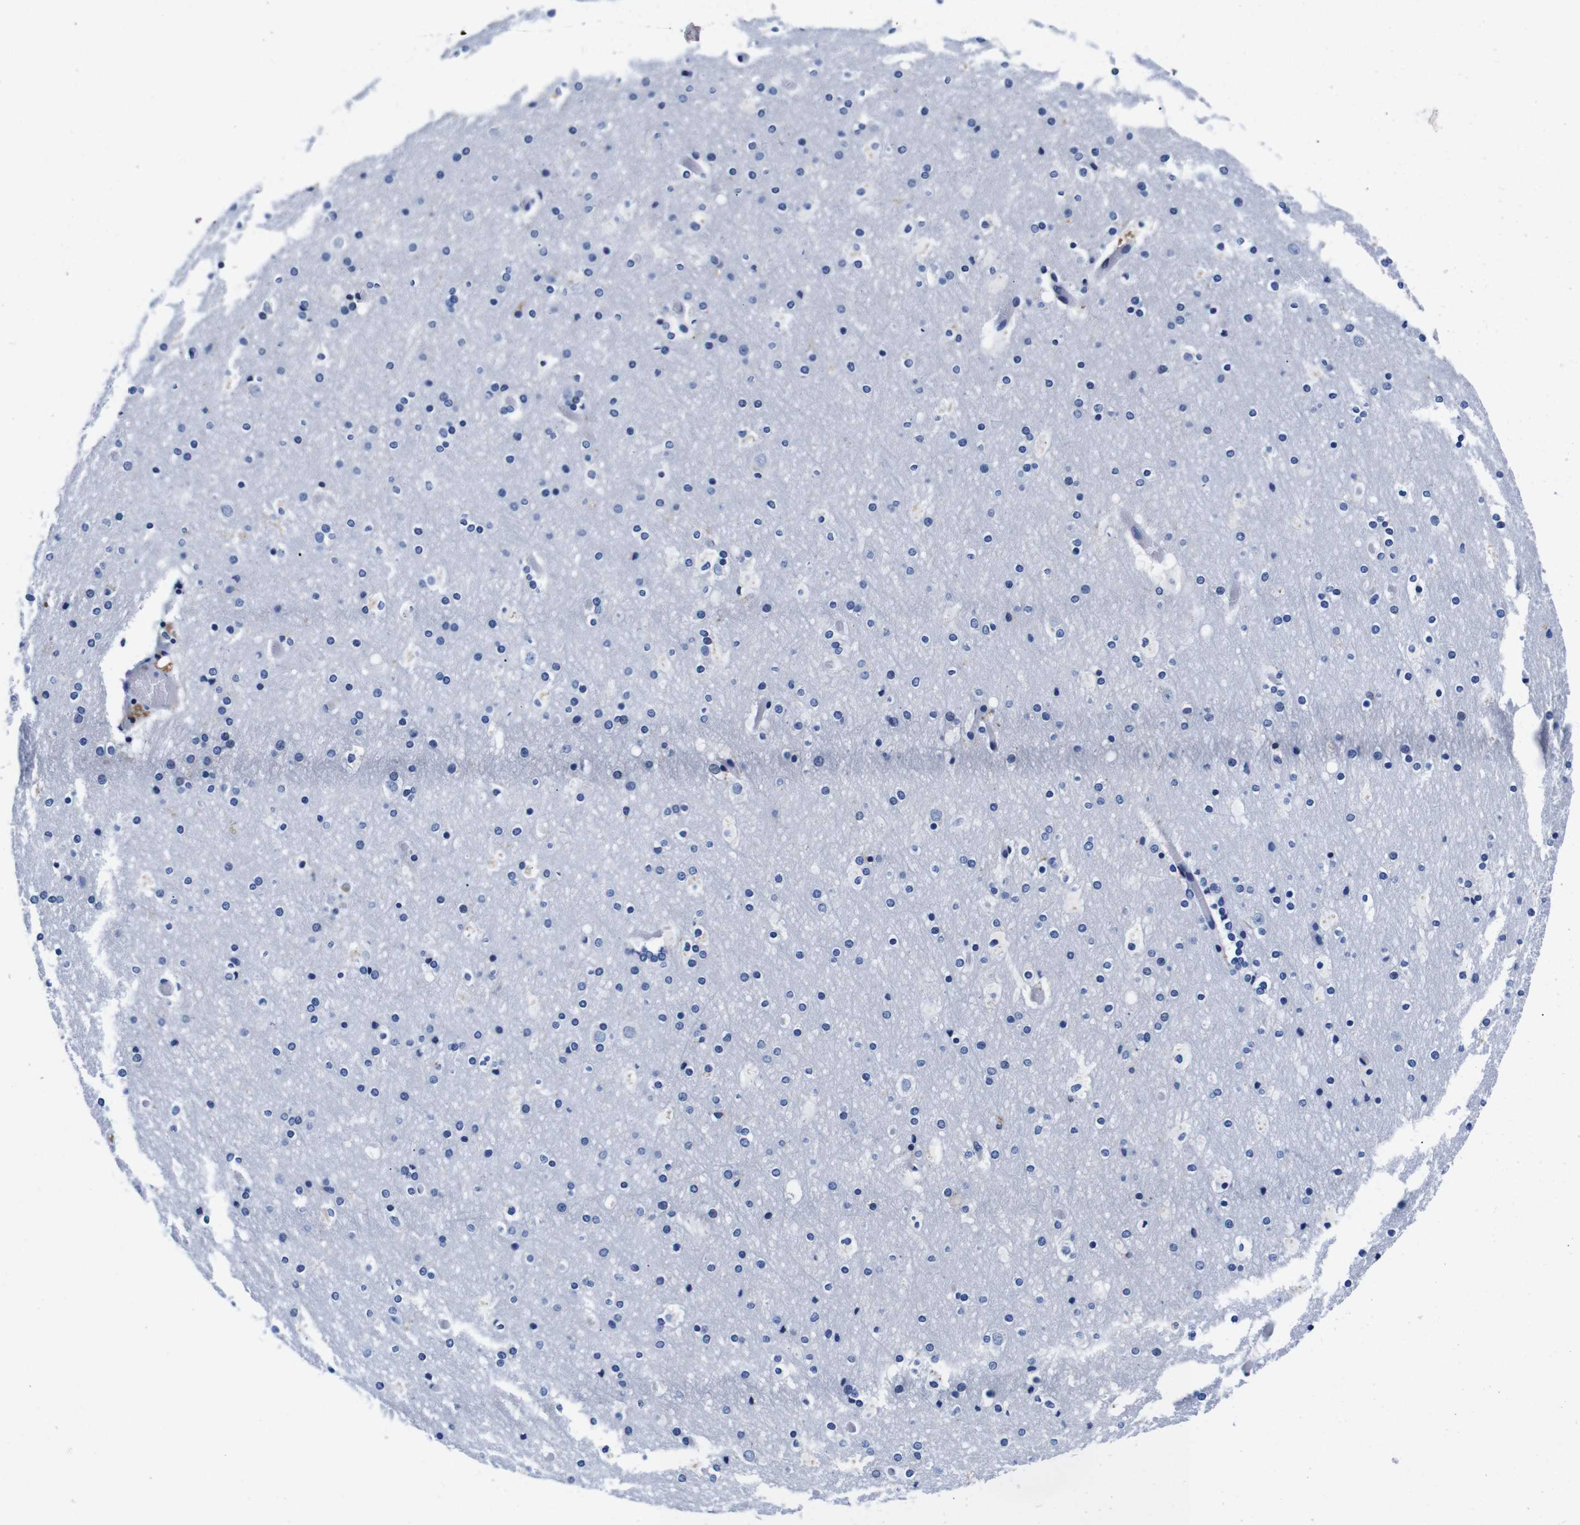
{"staining": {"intensity": "negative", "quantity": "none", "location": "none"}, "tissue": "cerebral cortex", "cell_type": "Endothelial cells", "image_type": "normal", "snomed": [{"axis": "morphology", "description": "Normal tissue, NOS"}, {"axis": "topography", "description": "Cerebral cortex"}], "caption": "An immunohistochemistry (IHC) image of normal cerebral cortex is shown. There is no staining in endothelial cells of cerebral cortex.", "gene": "ENSG00000248993", "patient": {"sex": "male", "age": 57}}